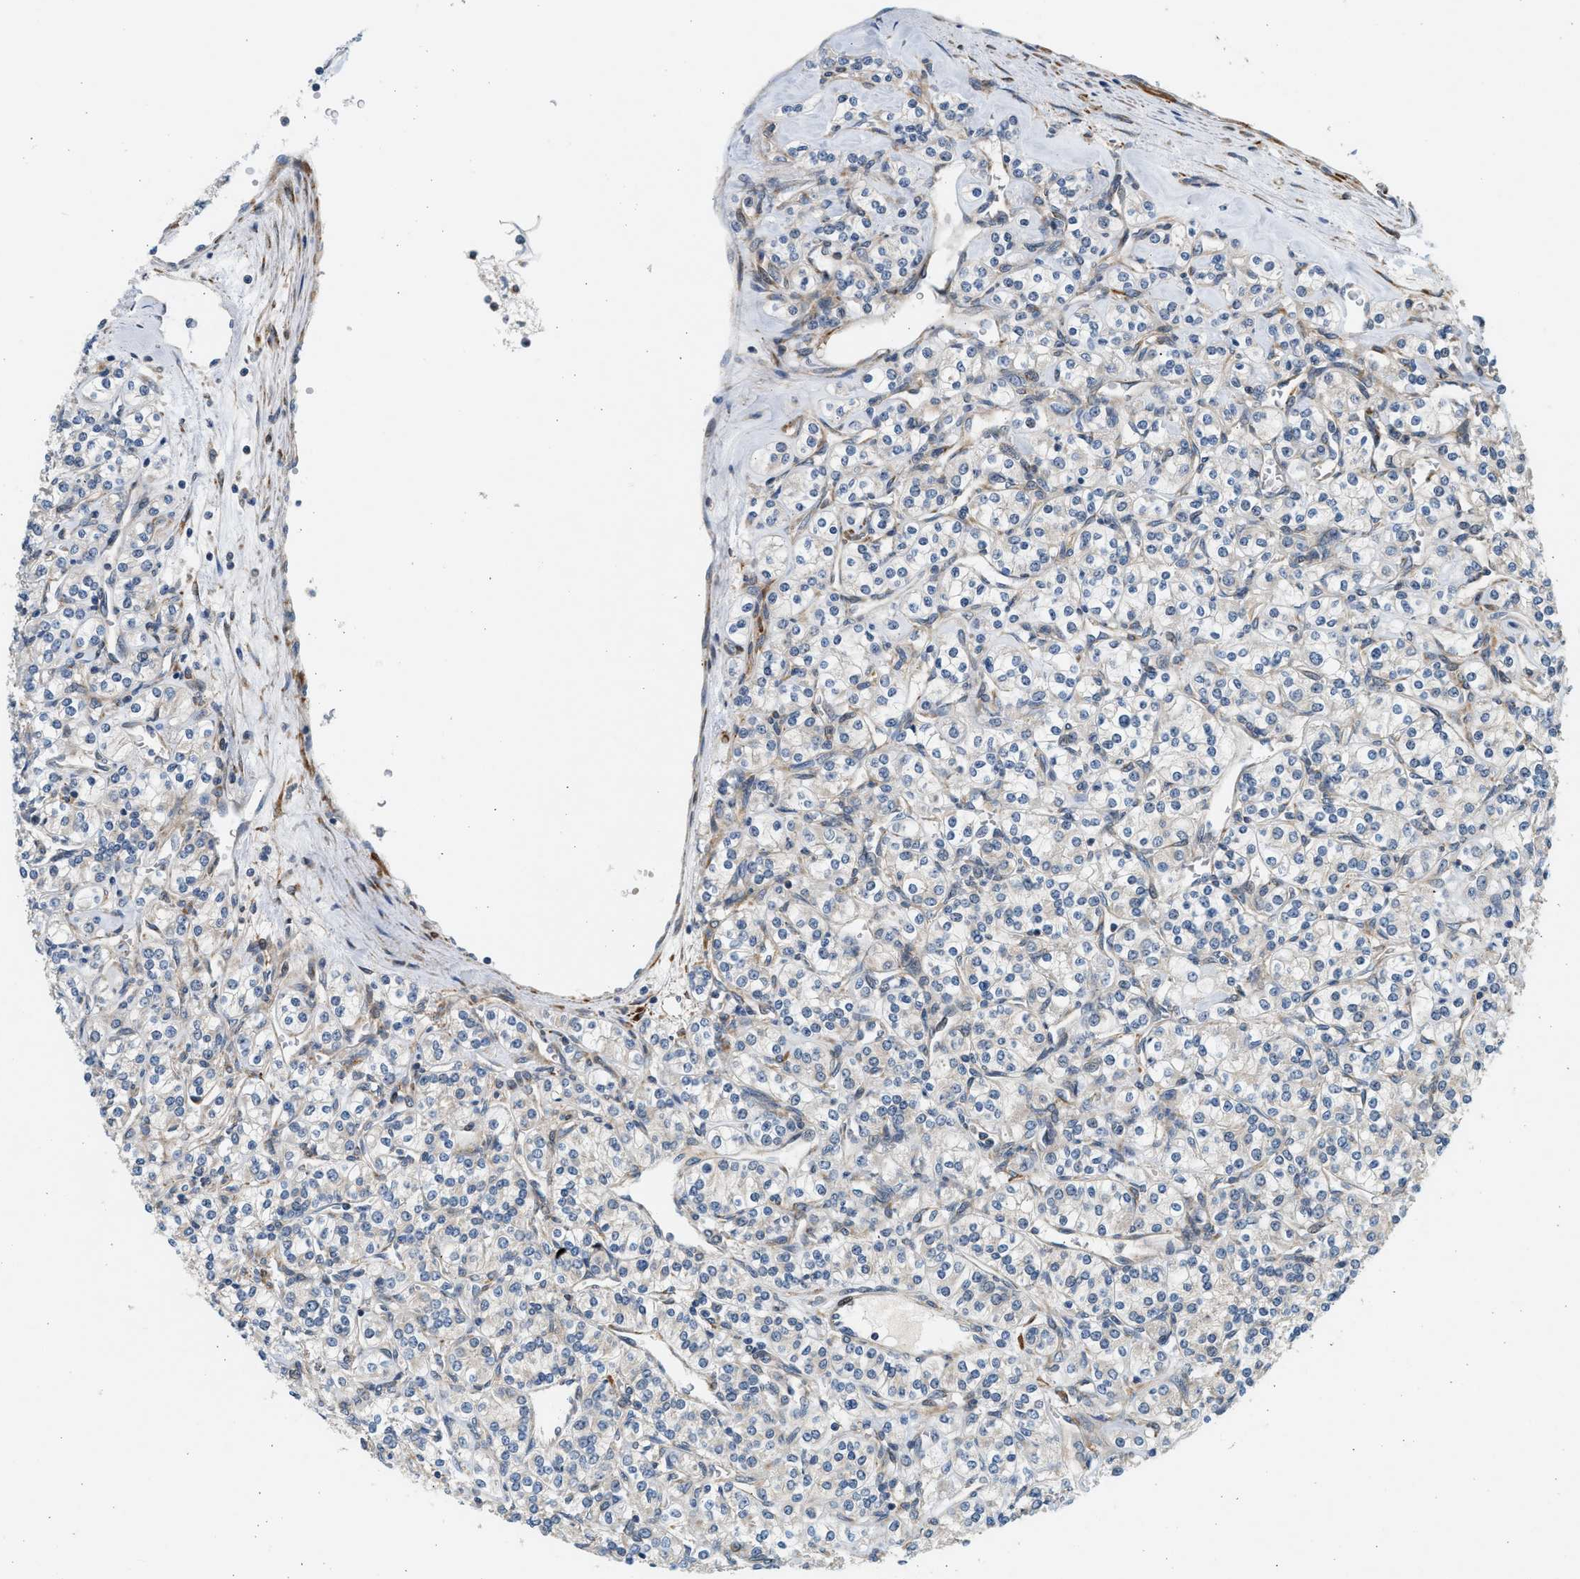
{"staining": {"intensity": "negative", "quantity": "none", "location": "none"}, "tissue": "renal cancer", "cell_type": "Tumor cells", "image_type": "cancer", "snomed": [{"axis": "morphology", "description": "Adenocarcinoma, NOS"}, {"axis": "topography", "description": "Kidney"}], "caption": "High magnification brightfield microscopy of adenocarcinoma (renal) stained with DAB (3,3'-diaminobenzidine) (brown) and counterstained with hematoxylin (blue): tumor cells show no significant positivity.", "gene": "KDELR2", "patient": {"sex": "male", "age": 77}}